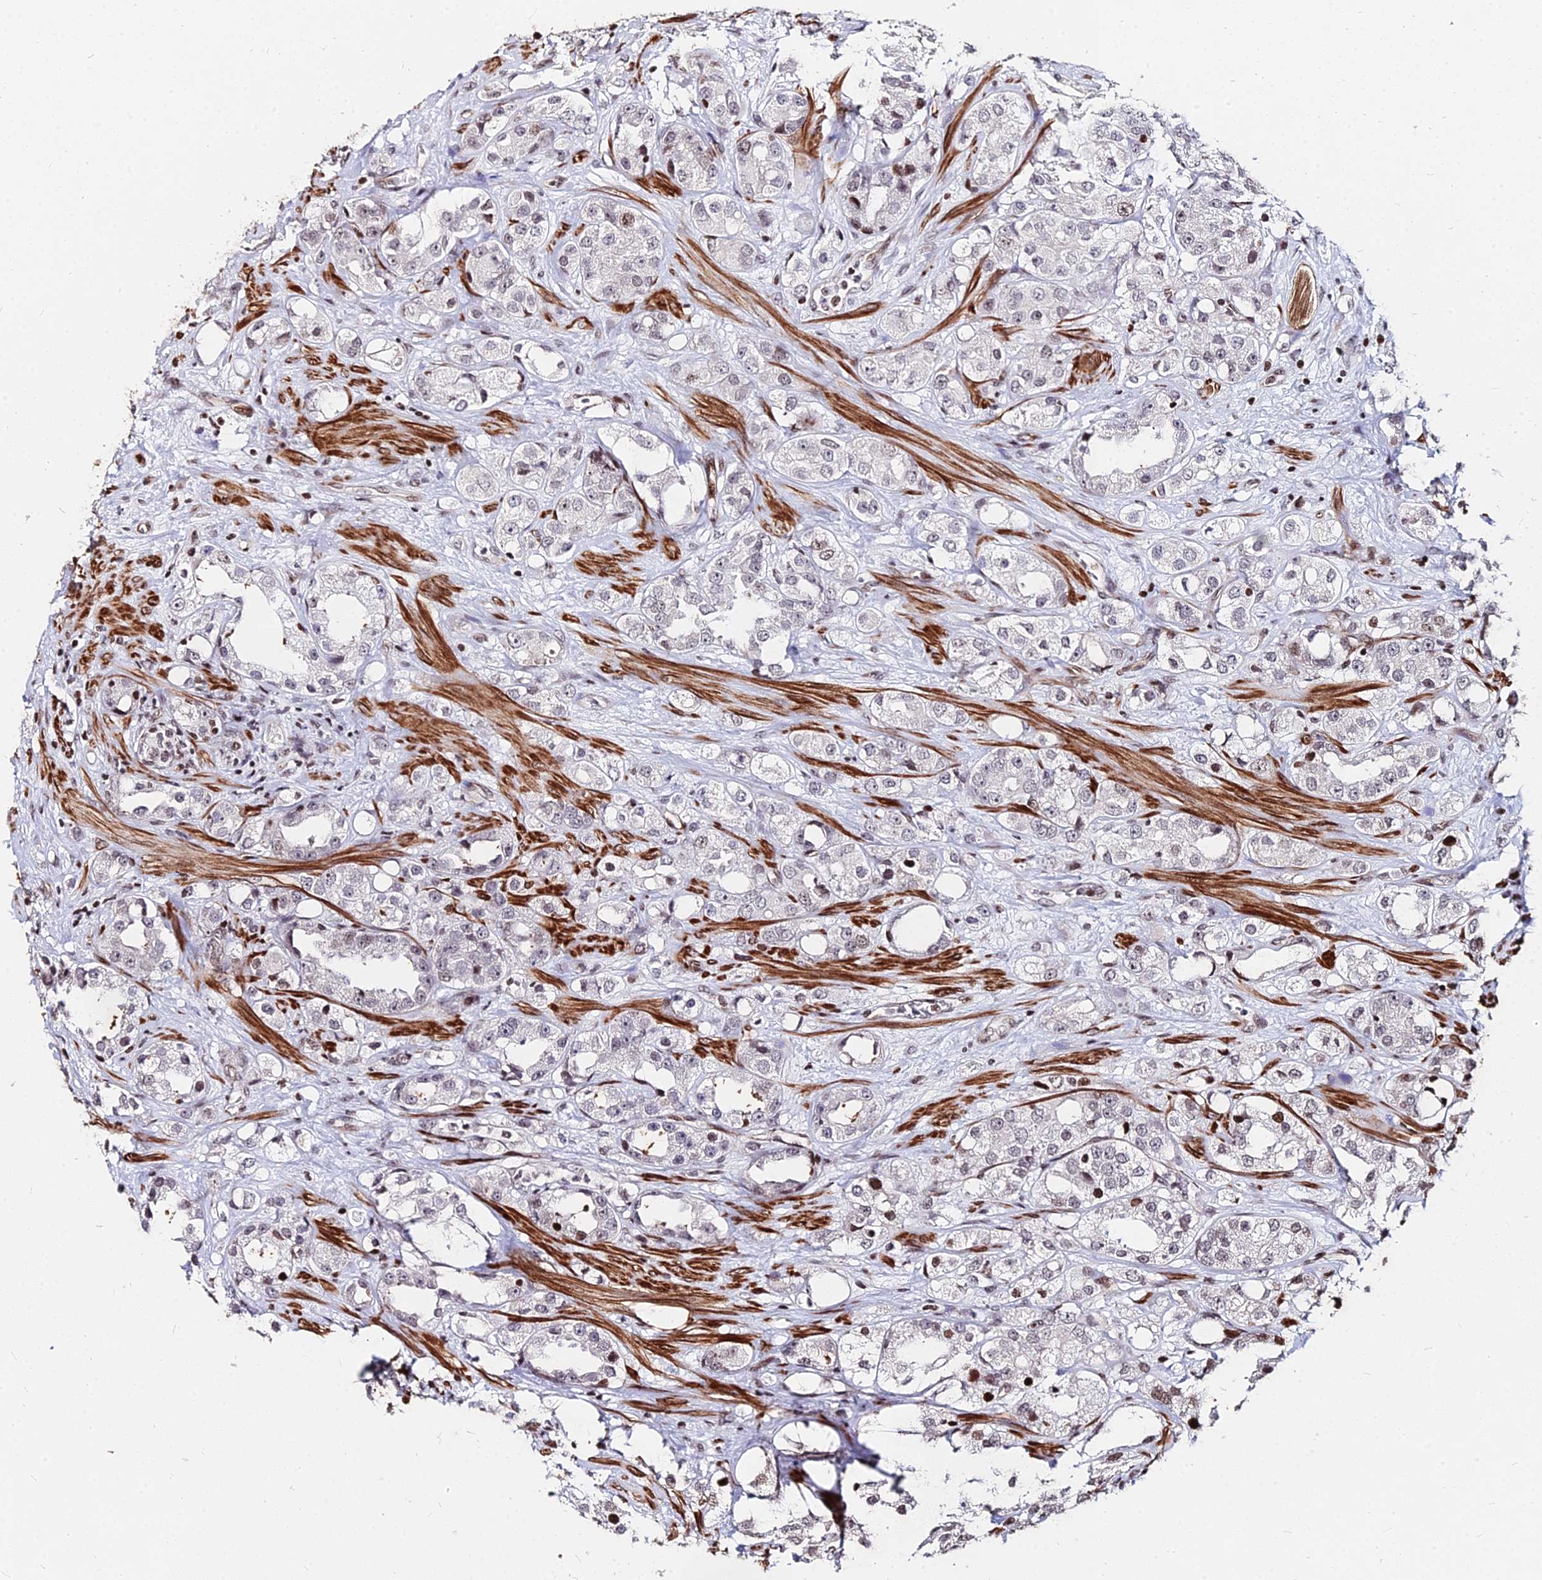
{"staining": {"intensity": "negative", "quantity": "none", "location": "none"}, "tissue": "prostate cancer", "cell_type": "Tumor cells", "image_type": "cancer", "snomed": [{"axis": "morphology", "description": "Adenocarcinoma, NOS"}, {"axis": "topography", "description": "Prostate"}], "caption": "Immunohistochemistry (IHC) photomicrograph of neoplastic tissue: human prostate cancer stained with DAB shows no significant protein expression in tumor cells.", "gene": "NYAP2", "patient": {"sex": "male", "age": 79}}